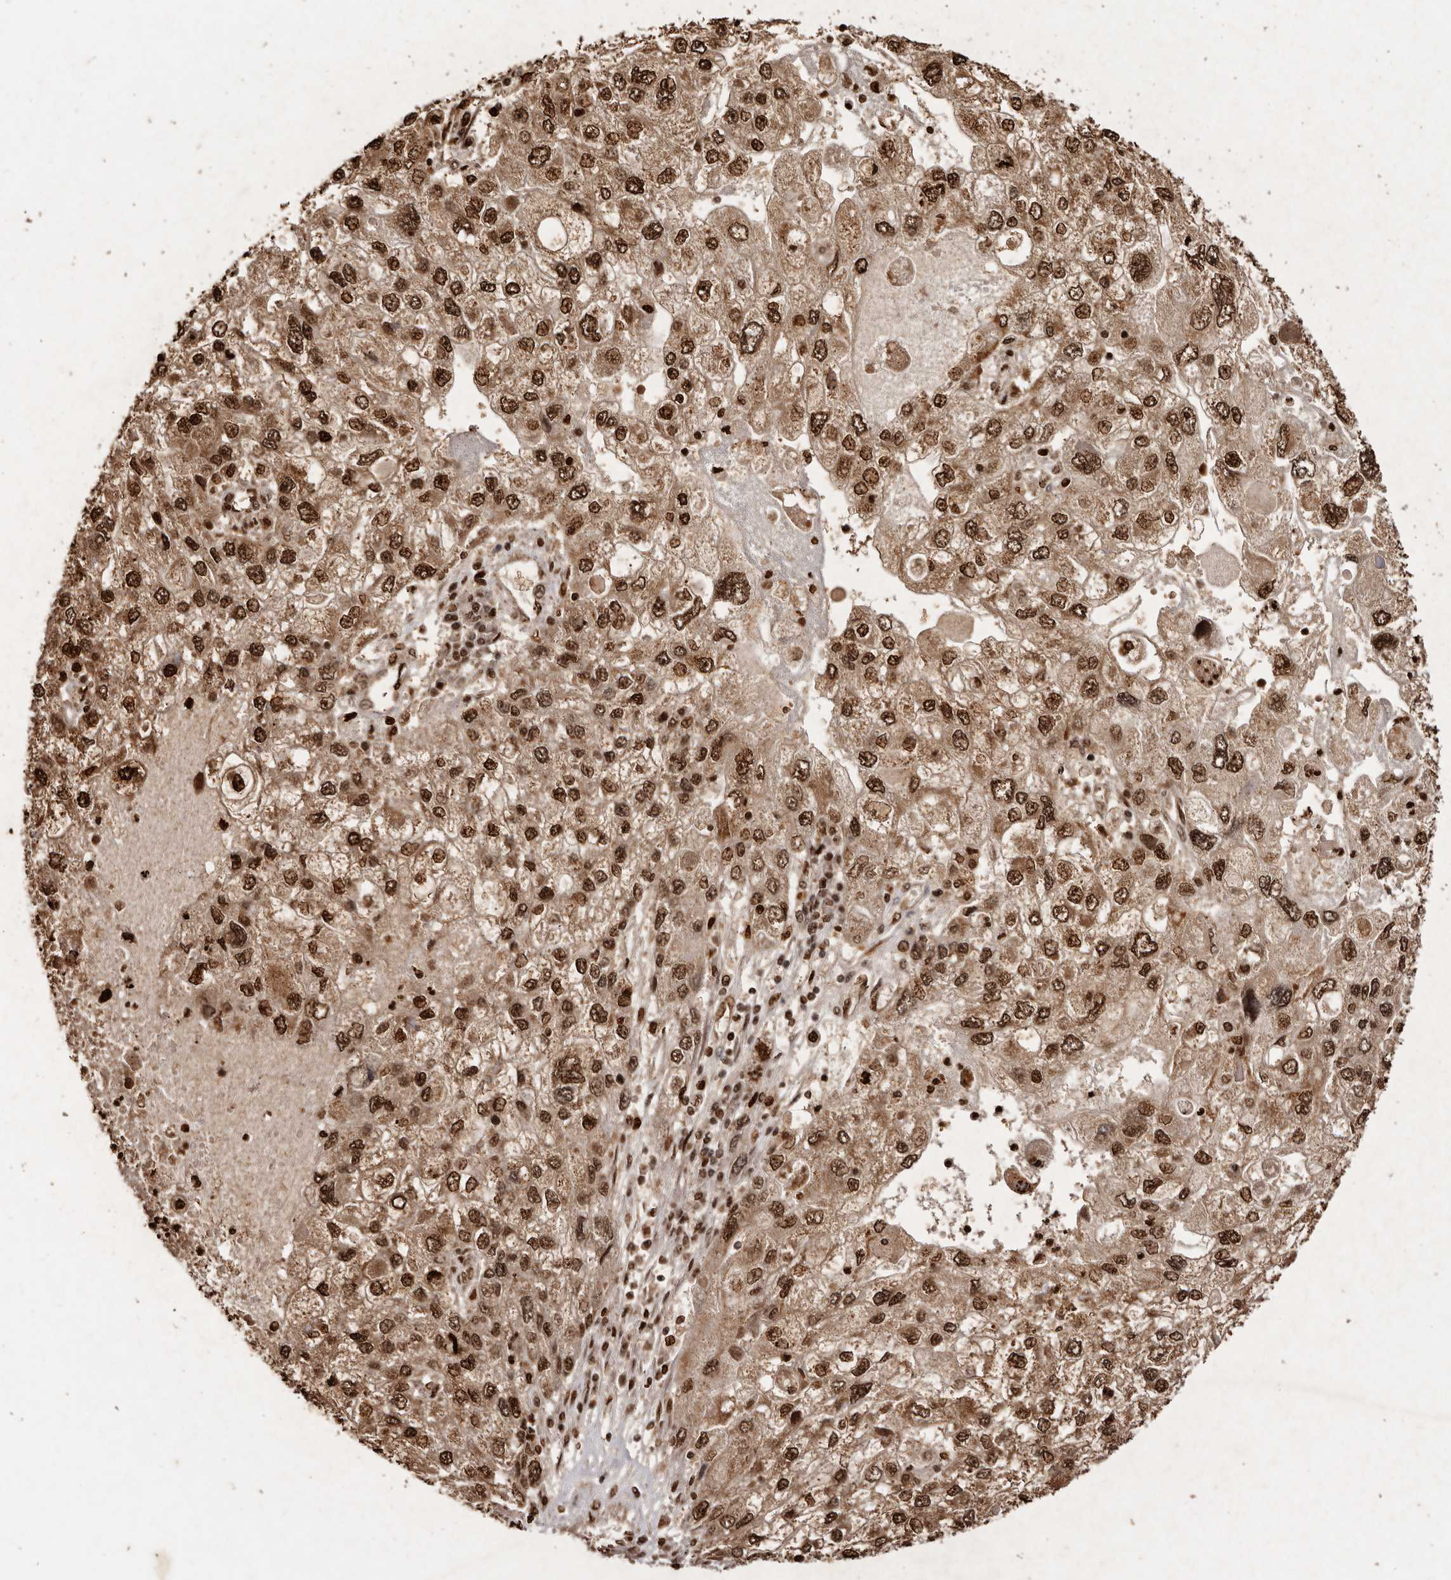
{"staining": {"intensity": "strong", "quantity": ">75%", "location": "cytoplasmic/membranous,nuclear"}, "tissue": "endometrial cancer", "cell_type": "Tumor cells", "image_type": "cancer", "snomed": [{"axis": "morphology", "description": "Adenocarcinoma, NOS"}, {"axis": "topography", "description": "Endometrium"}], "caption": "Tumor cells exhibit high levels of strong cytoplasmic/membranous and nuclear expression in about >75% of cells in endometrial cancer.", "gene": "NOTCH1", "patient": {"sex": "female", "age": 49}}